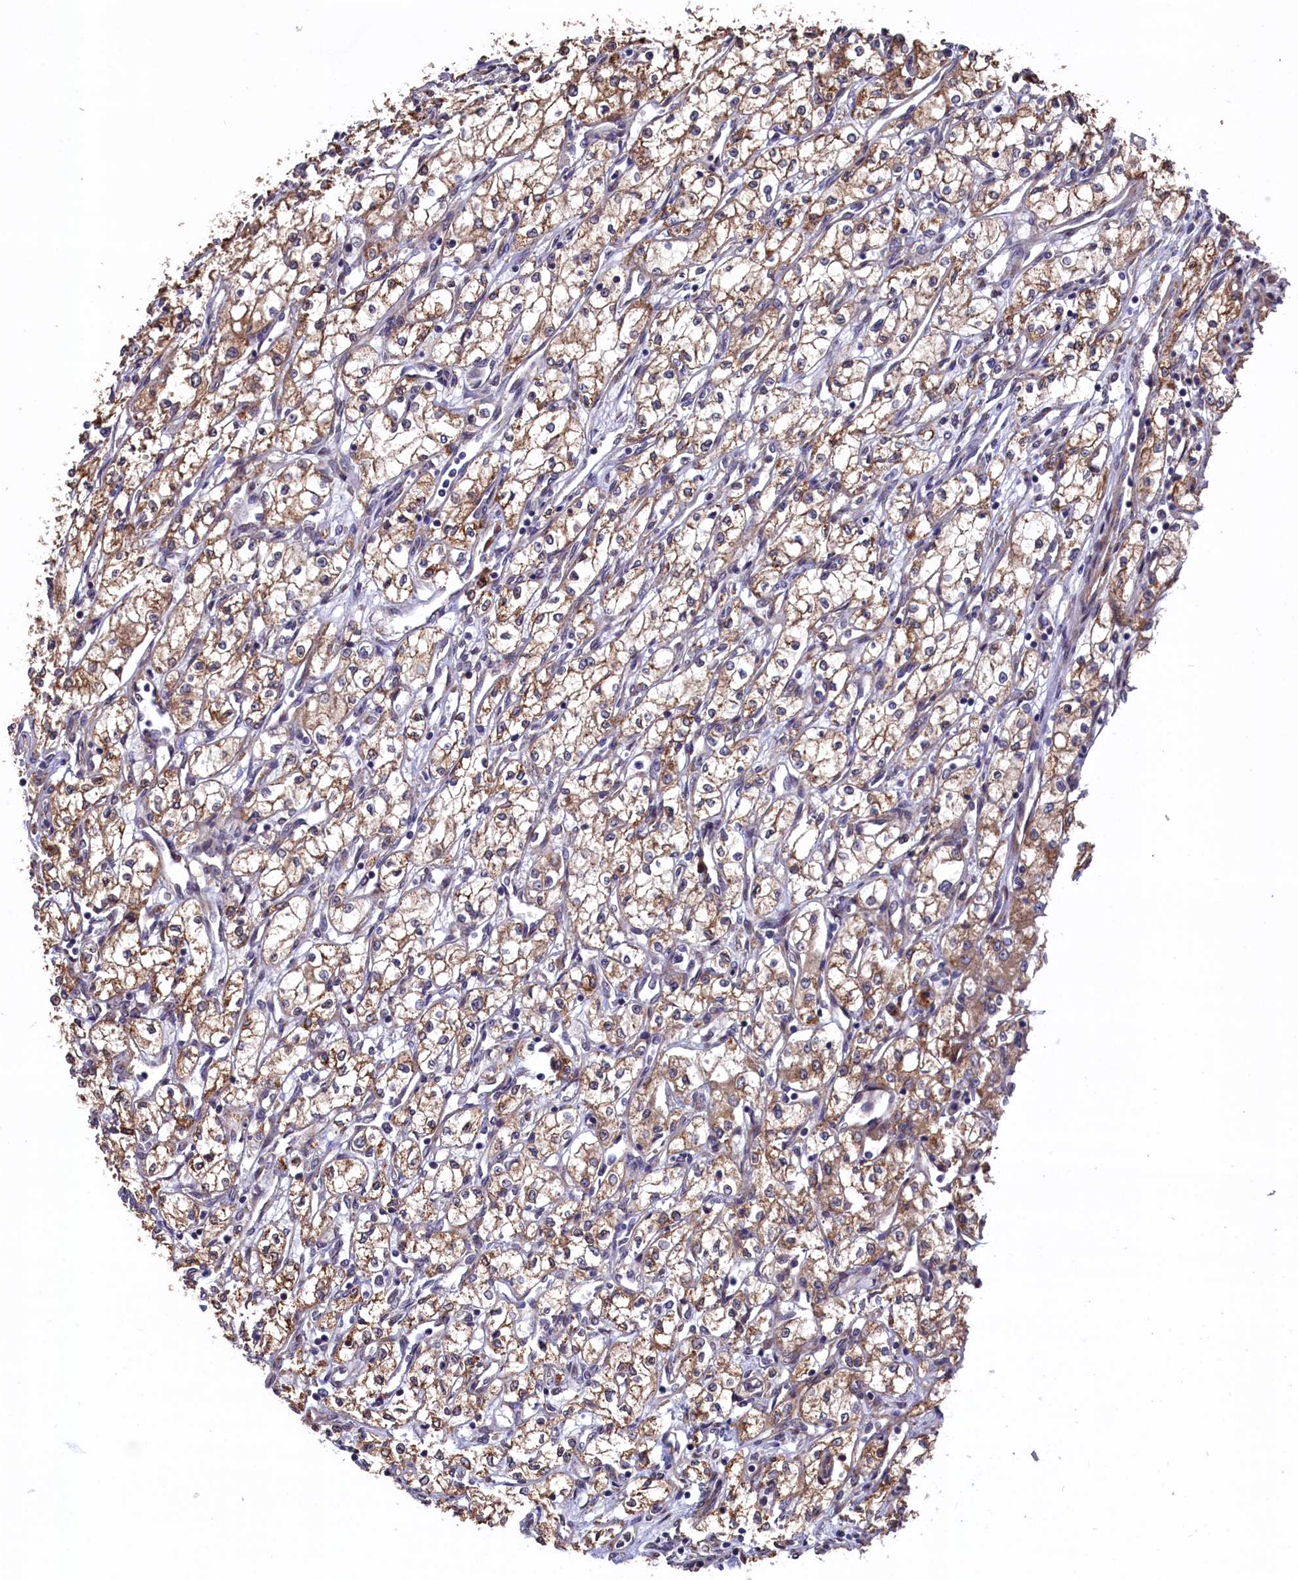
{"staining": {"intensity": "moderate", "quantity": ">75%", "location": "cytoplasmic/membranous"}, "tissue": "renal cancer", "cell_type": "Tumor cells", "image_type": "cancer", "snomed": [{"axis": "morphology", "description": "Adenocarcinoma, NOS"}, {"axis": "topography", "description": "Kidney"}], "caption": "Renal cancer (adenocarcinoma) was stained to show a protein in brown. There is medium levels of moderate cytoplasmic/membranous staining in approximately >75% of tumor cells.", "gene": "SLC12A4", "patient": {"sex": "male", "age": 59}}